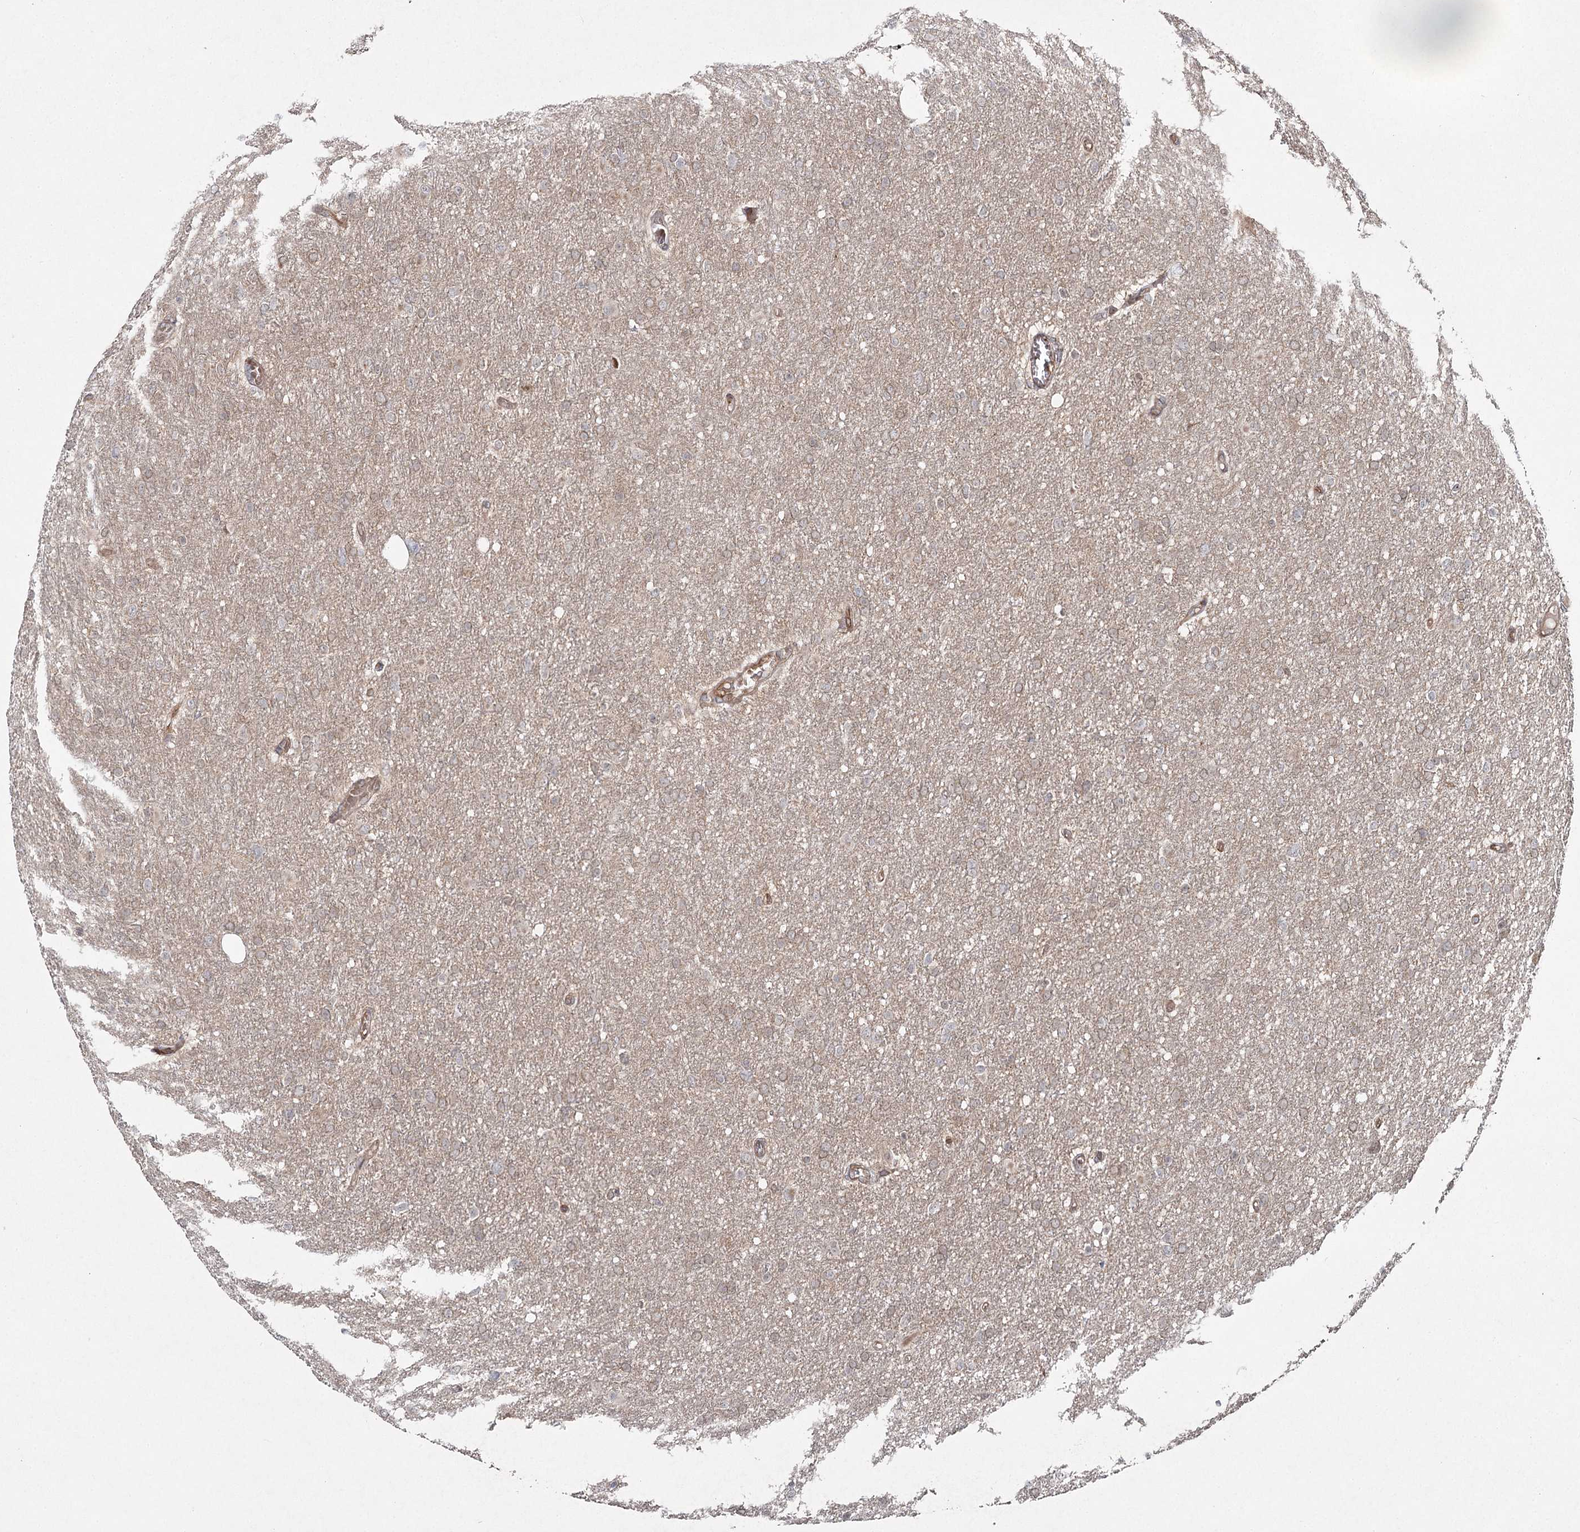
{"staining": {"intensity": "weak", "quantity": "25%-75%", "location": "cytoplasmic/membranous"}, "tissue": "glioma", "cell_type": "Tumor cells", "image_type": "cancer", "snomed": [{"axis": "morphology", "description": "Glioma, malignant, High grade"}, {"axis": "topography", "description": "Cerebral cortex"}], "caption": "A micrograph of human glioma stained for a protein displays weak cytoplasmic/membranous brown staining in tumor cells. (brown staining indicates protein expression, while blue staining denotes nuclei).", "gene": "WDR44", "patient": {"sex": "female", "age": 36}}